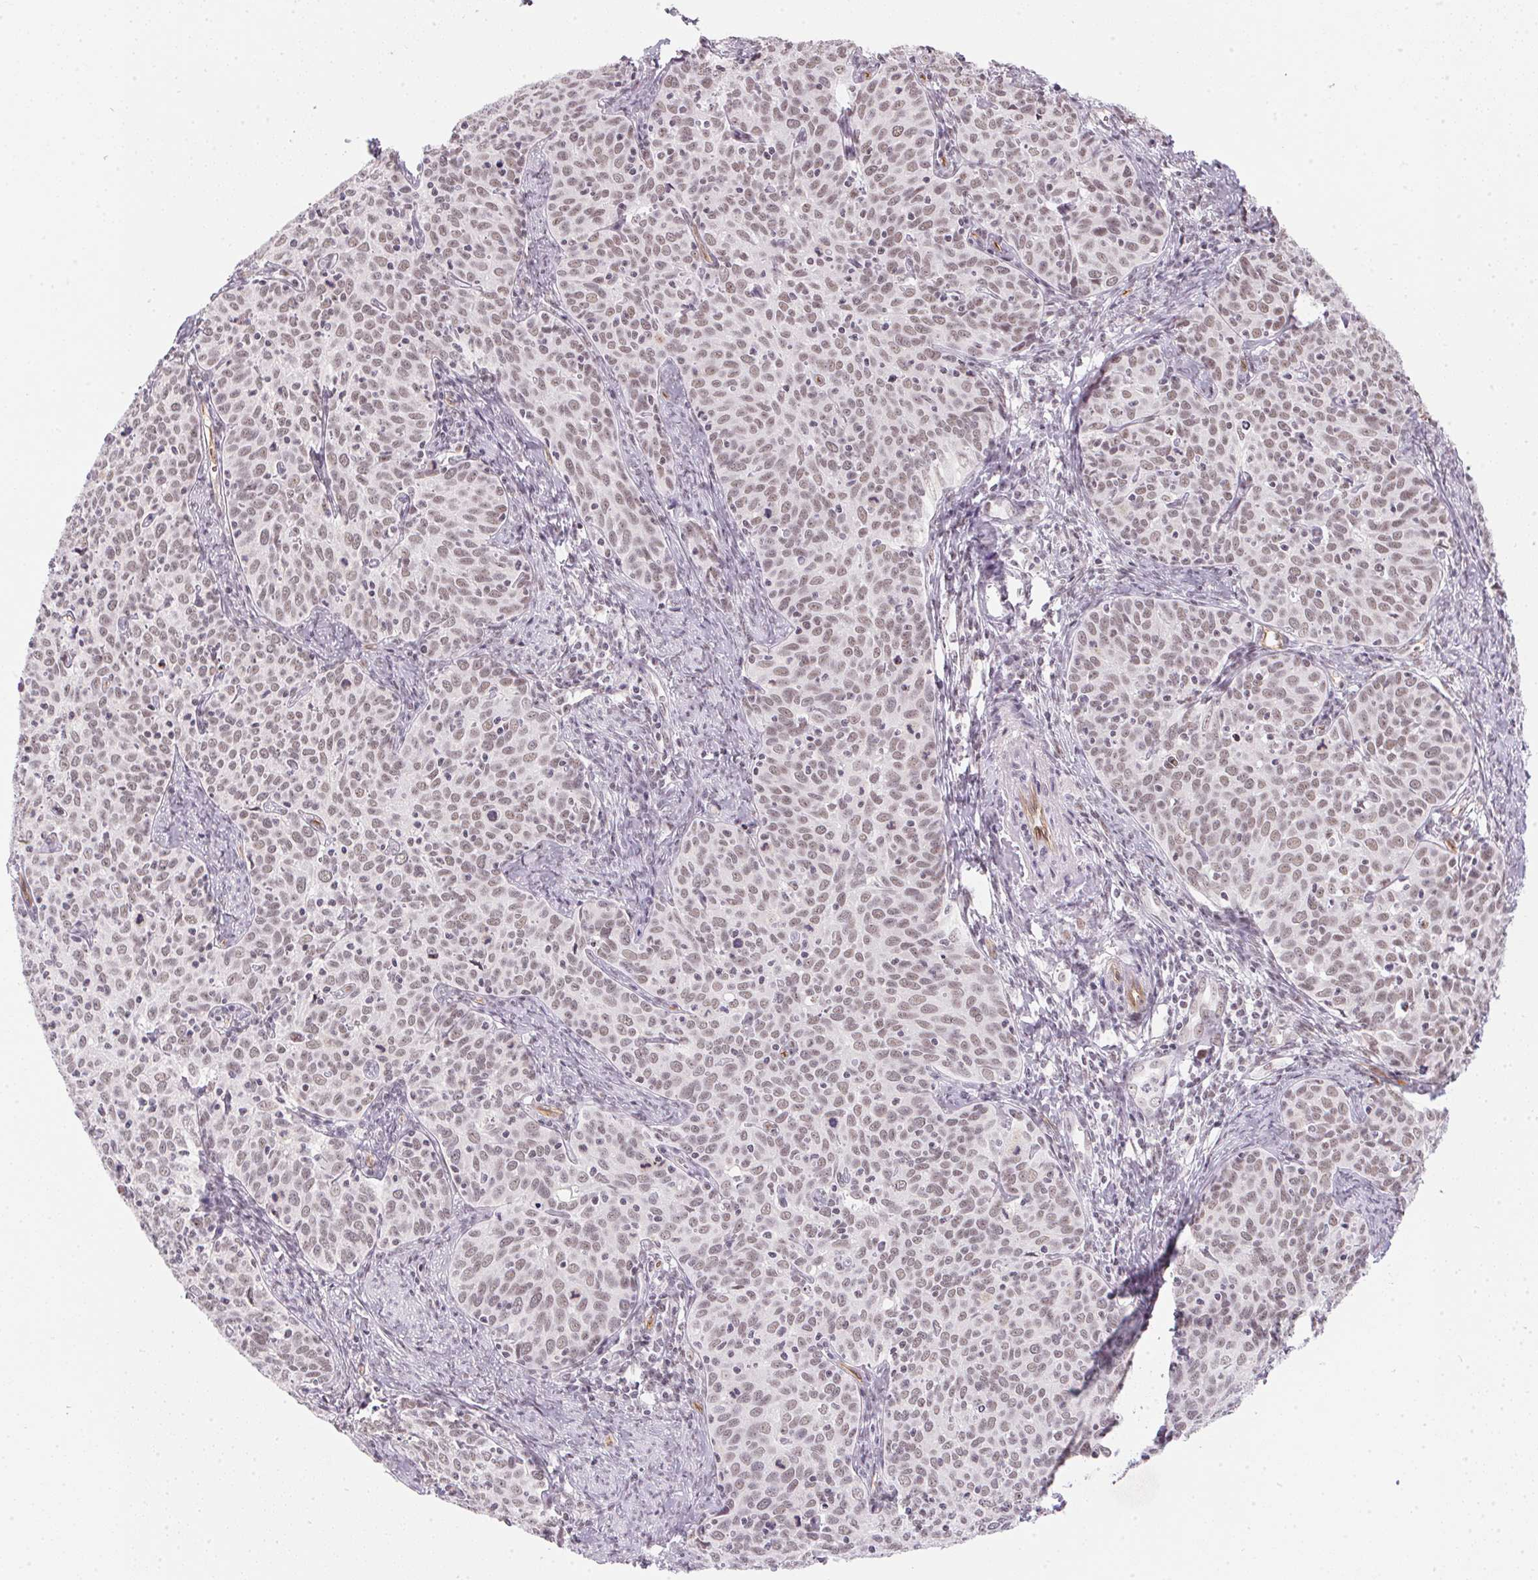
{"staining": {"intensity": "weak", "quantity": "25%-75%", "location": "nuclear"}, "tissue": "cervical cancer", "cell_type": "Tumor cells", "image_type": "cancer", "snomed": [{"axis": "morphology", "description": "Squamous cell carcinoma, NOS"}, {"axis": "topography", "description": "Cervix"}], "caption": "Cervical squamous cell carcinoma was stained to show a protein in brown. There is low levels of weak nuclear expression in approximately 25%-75% of tumor cells.", "gene": "SRSF7", "patient": {"sex": "female", "age": 62}}